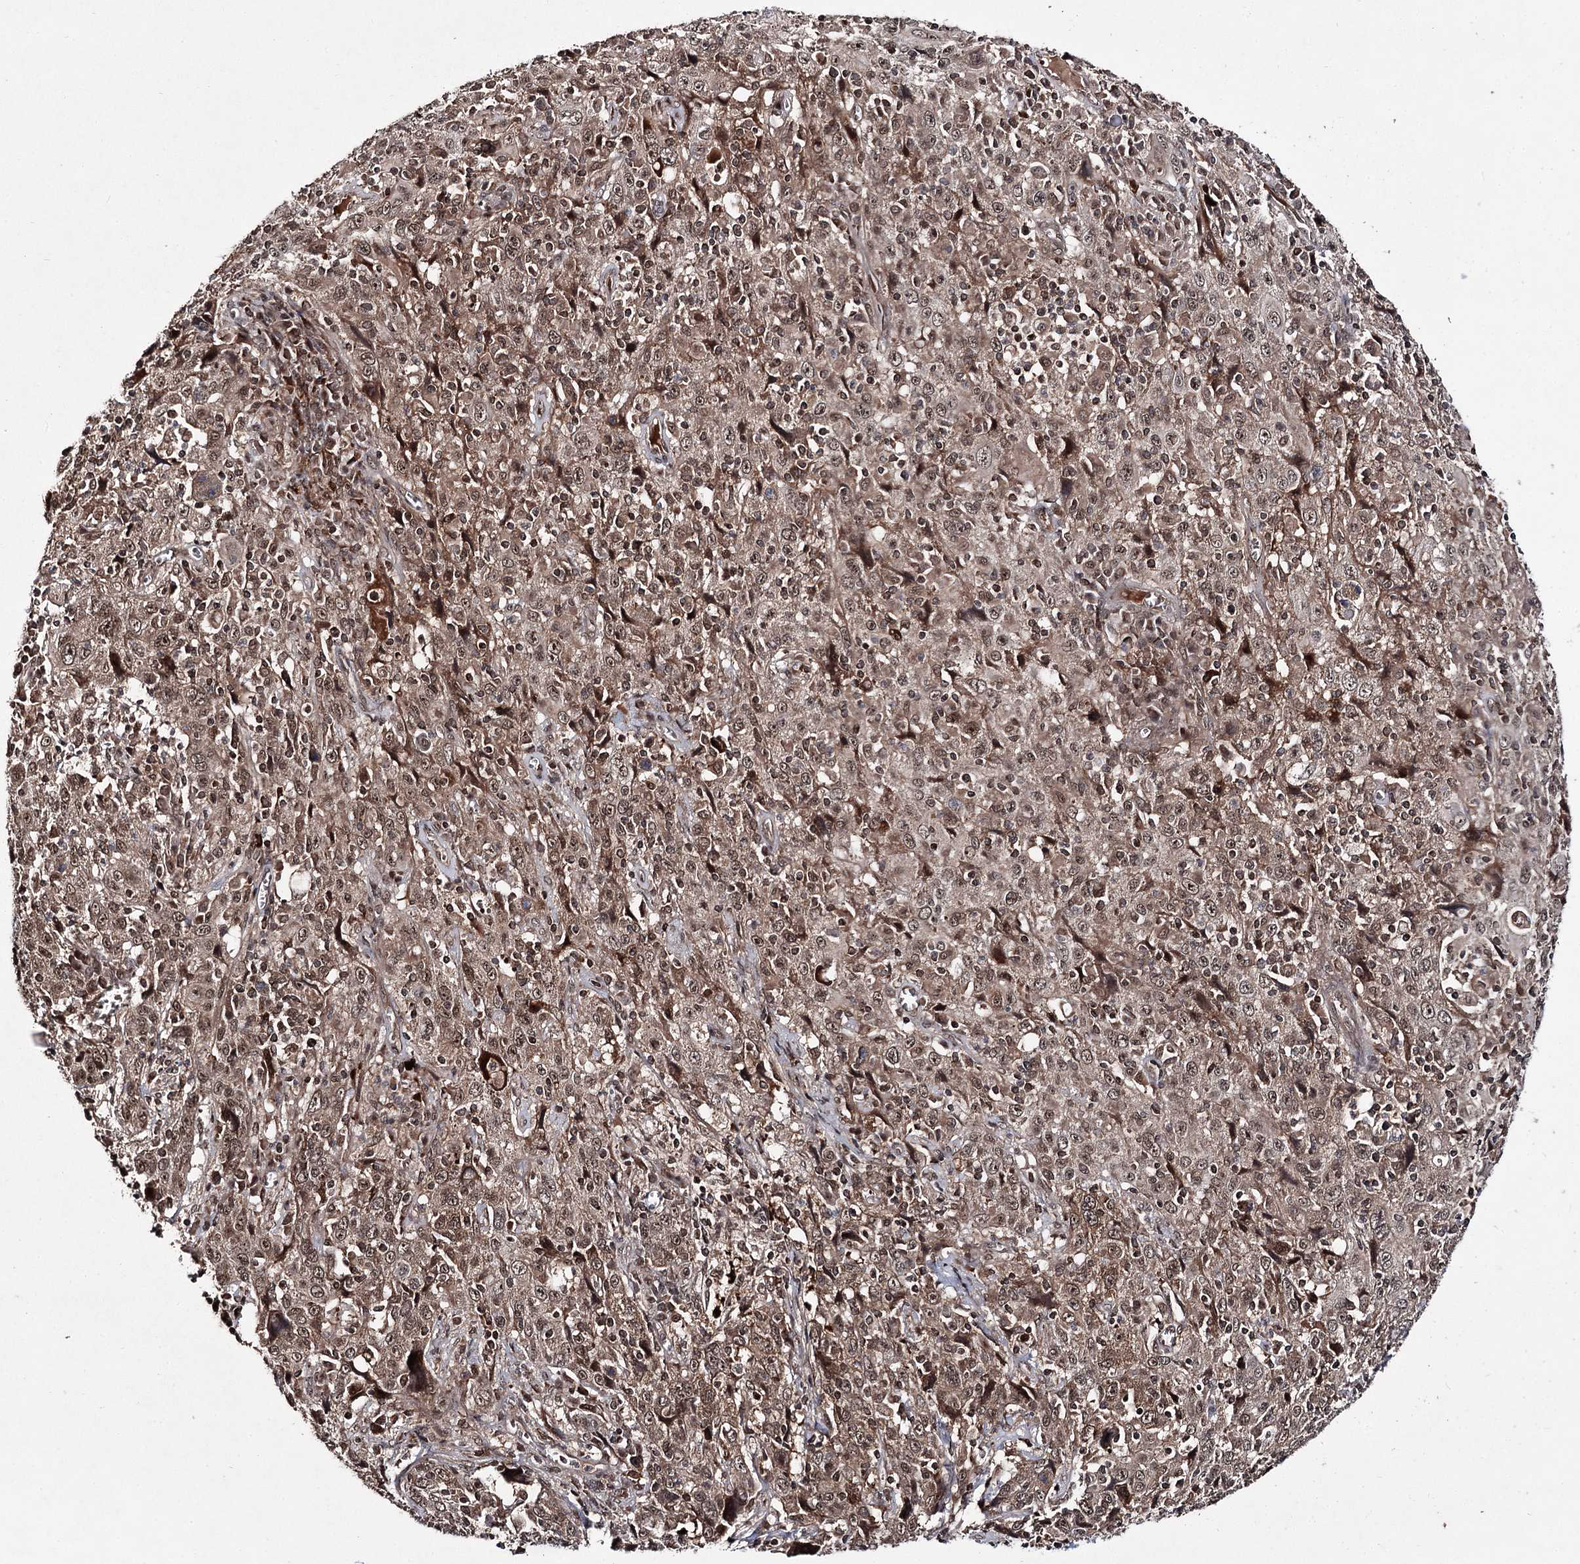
{"staining": {"intensity": "moderate", "quantity": ">75%", "location": "cytoplasmic/membranous,nuclear"}, "tissue": "cervical cancer", "cell_type": "Tumor cells", "image_type": "cancer", "snomed": [{"axis": "morphology", "description": "Squamous cell carcinoma, NOS"}, {"axis": "topography", "description": "Cervix"}], "caption": "Tumor cells show medium levels of moderate cytoplasmic/membranous and nuclear staining in approximately >75% of cells in squamous cell carcinoma (cervical).", "gene": "FAM53B", "patient": {"sex": "female", "age": 46}}